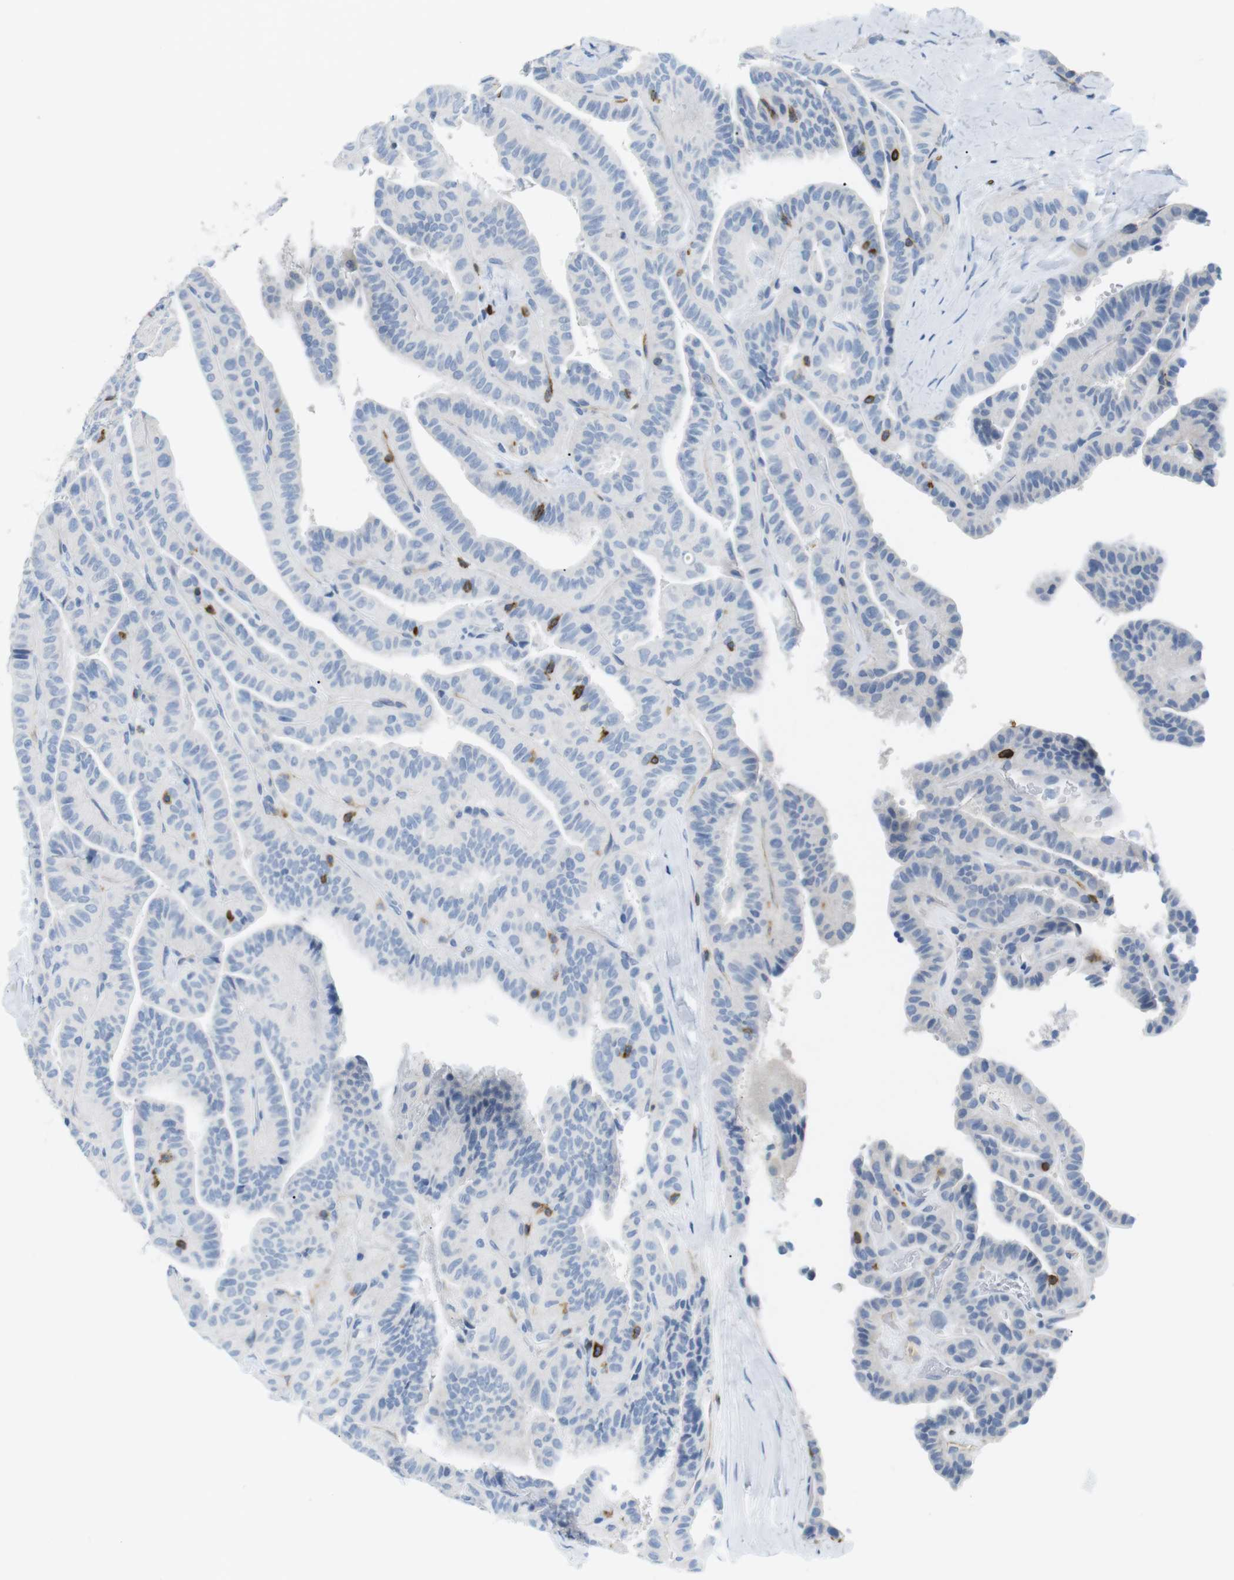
{"staining": {"intensity": "negative", "quantity": "none", "location": "none"}, "tissue": "thyroid cancer", "cell_type": "Tumor cells", "image_type": "cancer", "snomed": [{"axis": "morphology", "description": "Papillary adenocarcinoma, NOS"}, {"axis": "topography", "description": "Thyroid gland"}], "caption": "A high-resolution micrograph shows immunohistochemistry (IHC) staining of thyroid cancer, which shows no significant positivity in tumor cells.", "gene": "TNFRSF4", "patient": {"sex": "male", "age": 77}}